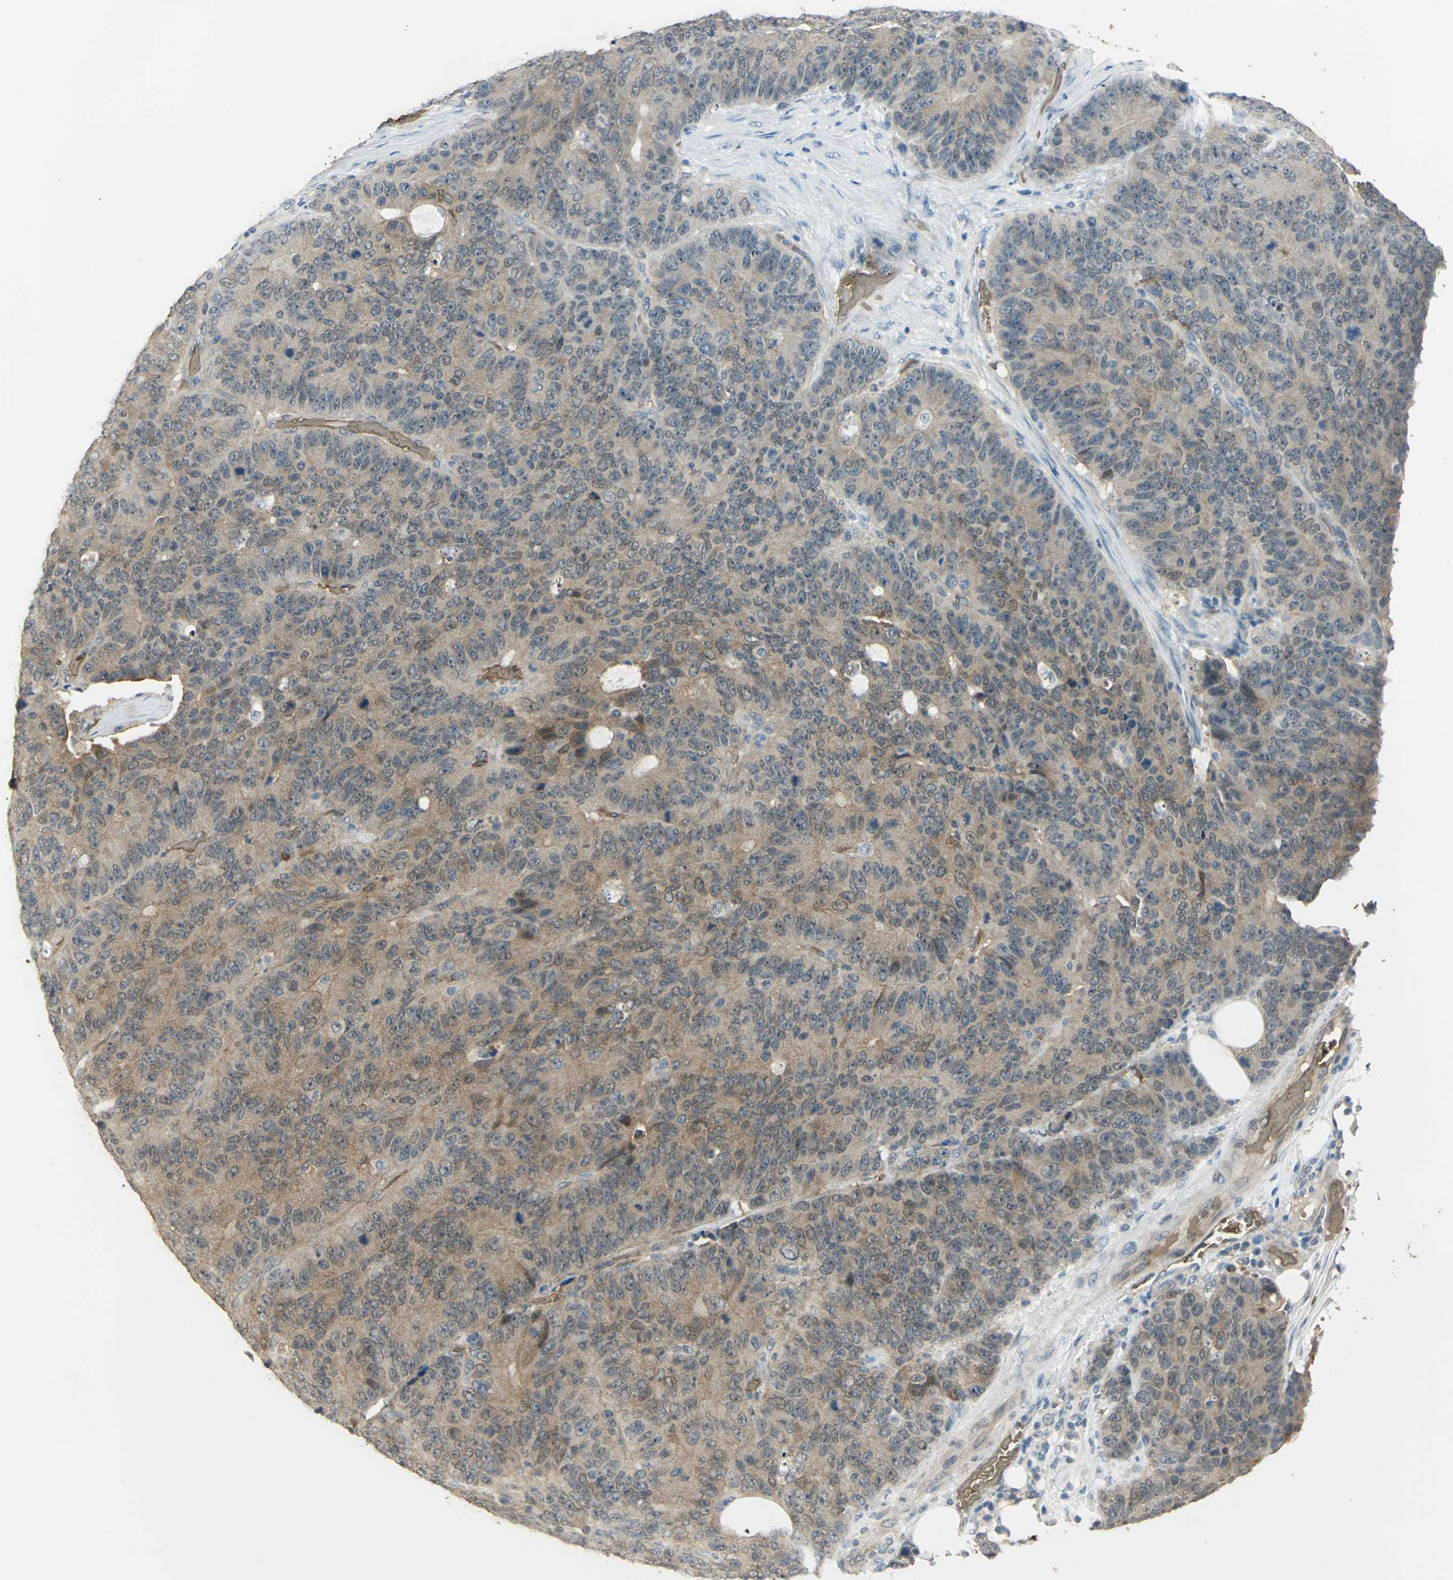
{"staining": {"intensity": "weak", "quantity": ">75%", "location": "cytoplasmic/membranous,nuclear"}, "tissue": "colorectal cancer", "cell_type": "Tumor cells", "image_type": "cancer", "snomed": [{"axis": "morphology", "description": "Adenocarcinoma, NOS"}, {"axis": "topography", "description": "Colon"}], "caption": "Protein staining of colorectal cancer (adenocarcinoma) tissue displays weak cytoplasmic/membranous and nuclear expression in about >75% of tumor cells. (DAB IHC with brightfield microscopy, high magnification).", "gene": "DDAH1", "patient": {"sex": "female", "age": 86}}